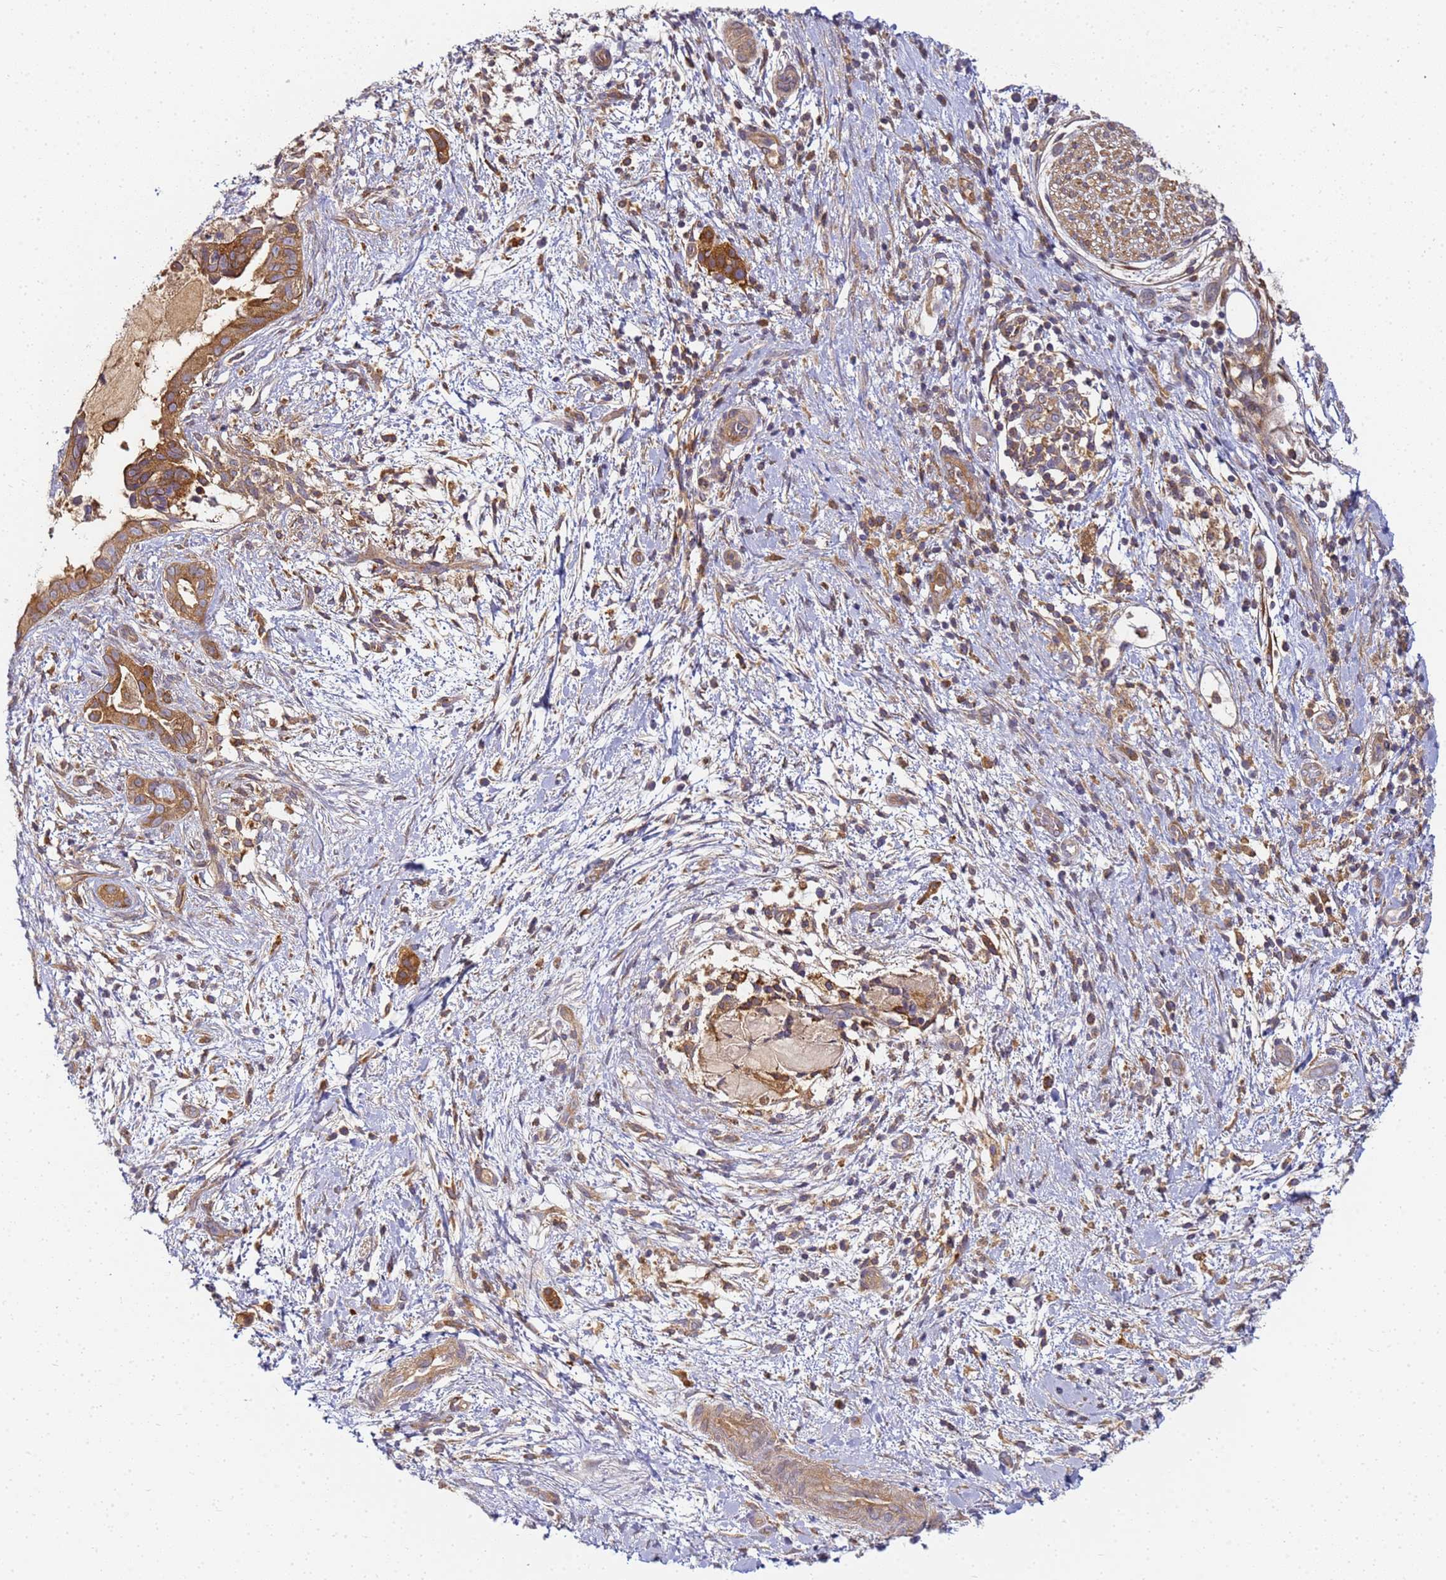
{"staining": {"intensity": "moderate", "quantity": ">75%", "location": "cytoplasmic/membranous"}, "tissue": "pancreatic cancer", "cell_type": "Tumor cells", "image_type": "cancer", "snomed": [{"axis": "morphology", "description": "Adenocarcinoma, NOS"}, {"axis": "topography", "description": "Pancreas"}], "caption": "Immunohistochemical staining of human pancreatic adenocarcinoma shows moderate cytoplasmic/membranous protein staining in about >75% of tumor cells. (brown staining indicates protein expression, while blue staining denotes nuclei).", "gene": "CHM", "patient": {"sex": "female", "age": 61}}